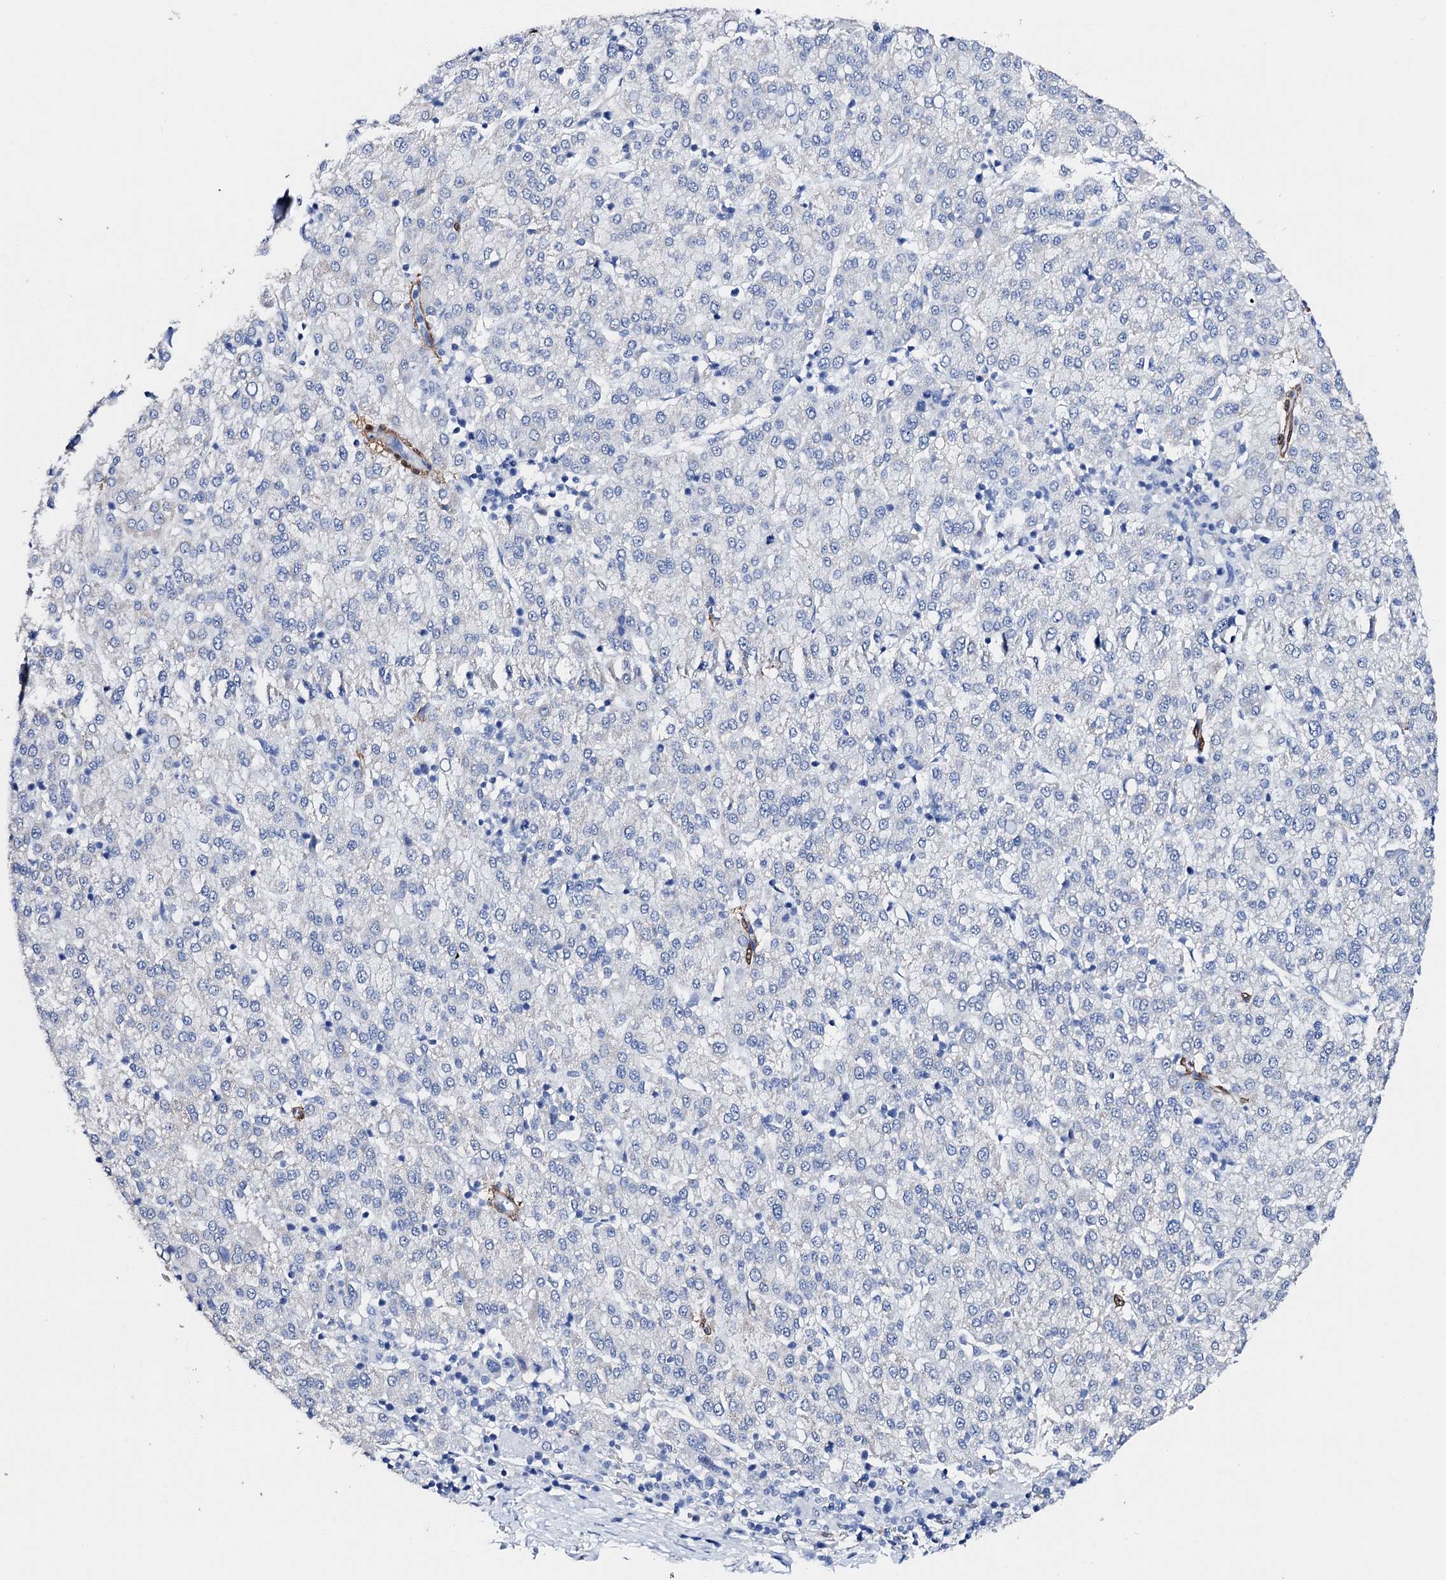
{"staining": {"intensity": "negative", "quantity": "none", "location": "none"}, "tissue": "liver cancer", "cell_type": "Tumor cells", "image_type": "cancer", "snomed": [{"axis": "morphology", "description": "Carcinoma, Hepatocellular, NOS"}, {"axis": "topography", "description": "Liver"}], "caption": "DAB immunohistochemical staining of human liver hepatocellular carcinoma reveals no significant positivity in tumor cells.", "gene": "NRIP2", "patient": {"sex": "female", "age": 58}}